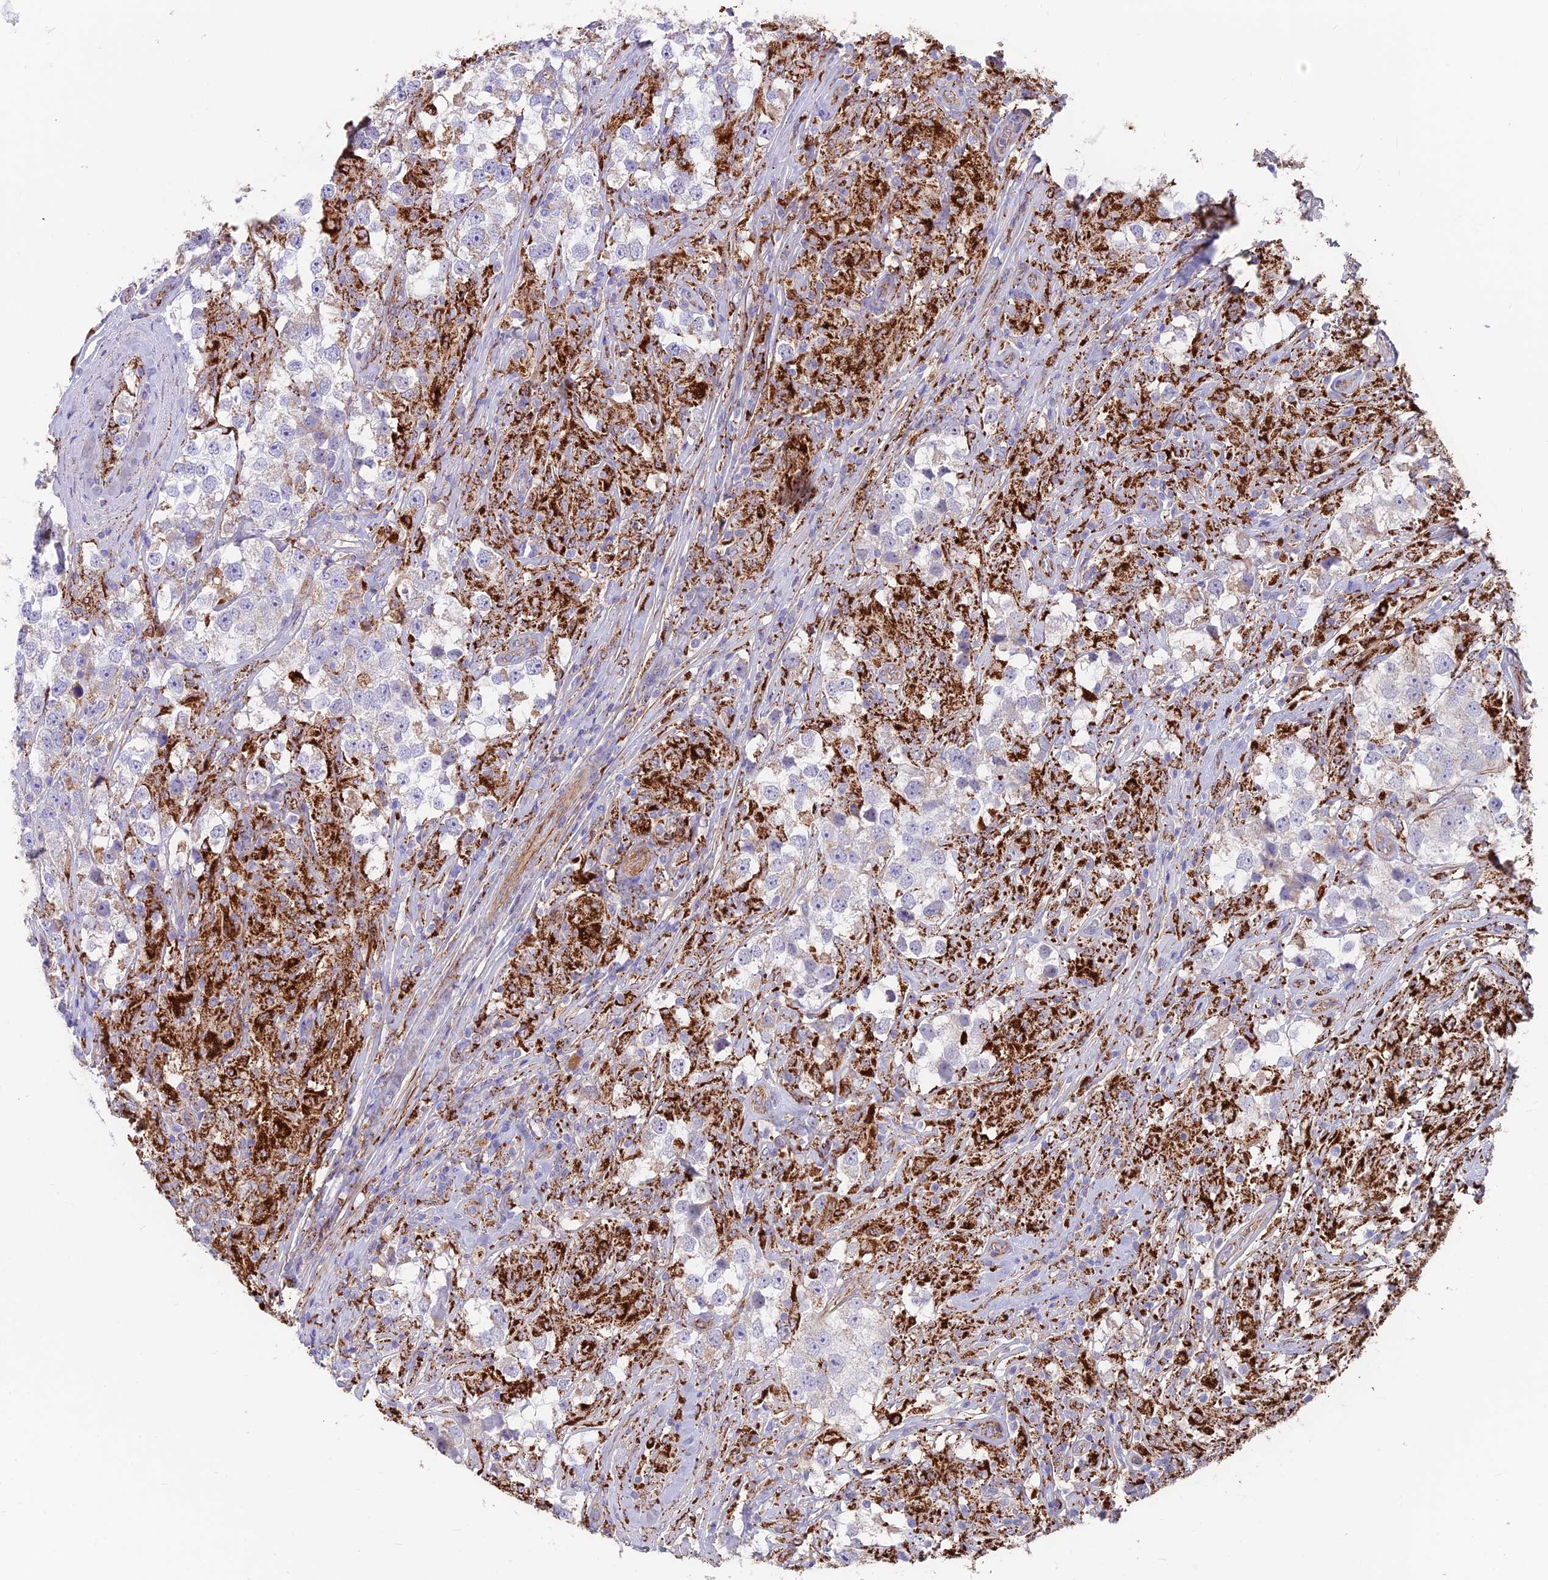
{"staining": {"intensity": "weak", "quantity": "25%-75%", "location": "cytoplasmic/membranous"}, "tissue": "testis cancer", "cell_type": "Tumor cells", "image_type": "cancer", "snomed": [{"axis": "morphology", "description": "Seminoma, NOS"}, {"axis": "topography", "description": "Testis"}], "caption": "IHC micrograph of human testis cancer stained for a protein (brown), which reveals low levels of weak cytoplasmic/membranous expression in about 25%-75% of tumor cells.", "gene": "TIGD6", "patient": {"sex": "male", "age": 46}}